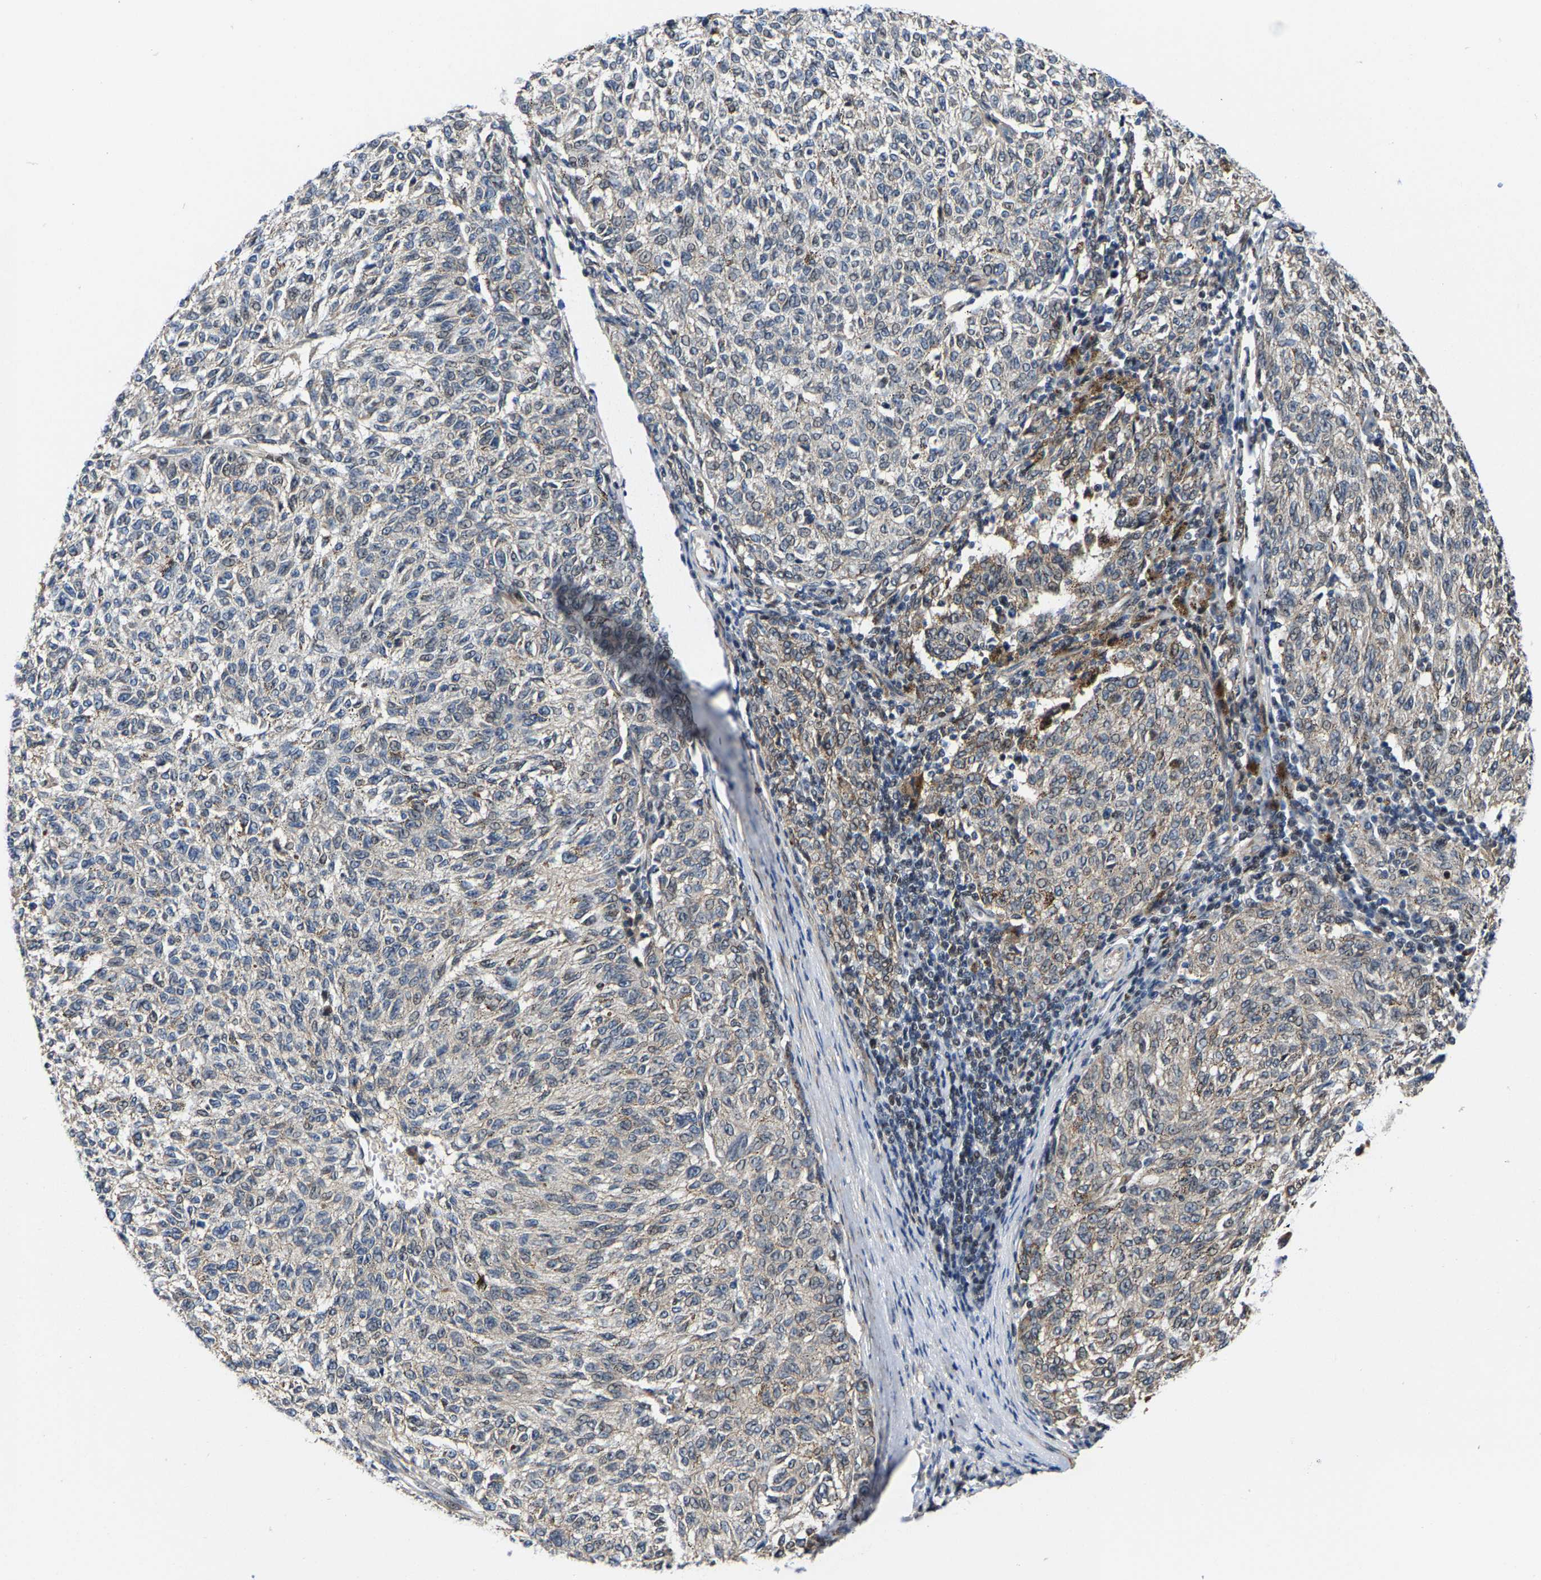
{"staining": {"intensity": "negative", "quantity": "none", "location": "none"}, "tissue": "melanoma", "cell_type": "Tumor cells", "image_type": "cancer", "snomed": [{"axis": "morphology", "description": "Malignant melanoma, NOS"}, {"axis": "topography", "description": "Skin"}], "caption": "IHC histopathology image of neoplastic tissue: melanoma stained with DAB (3,3'-diaminobenzidine) exhibits no significant protein positivity in tumor cells.", "gene": "GTPBP10", "patient": {"sex": "female", "age": 72}}